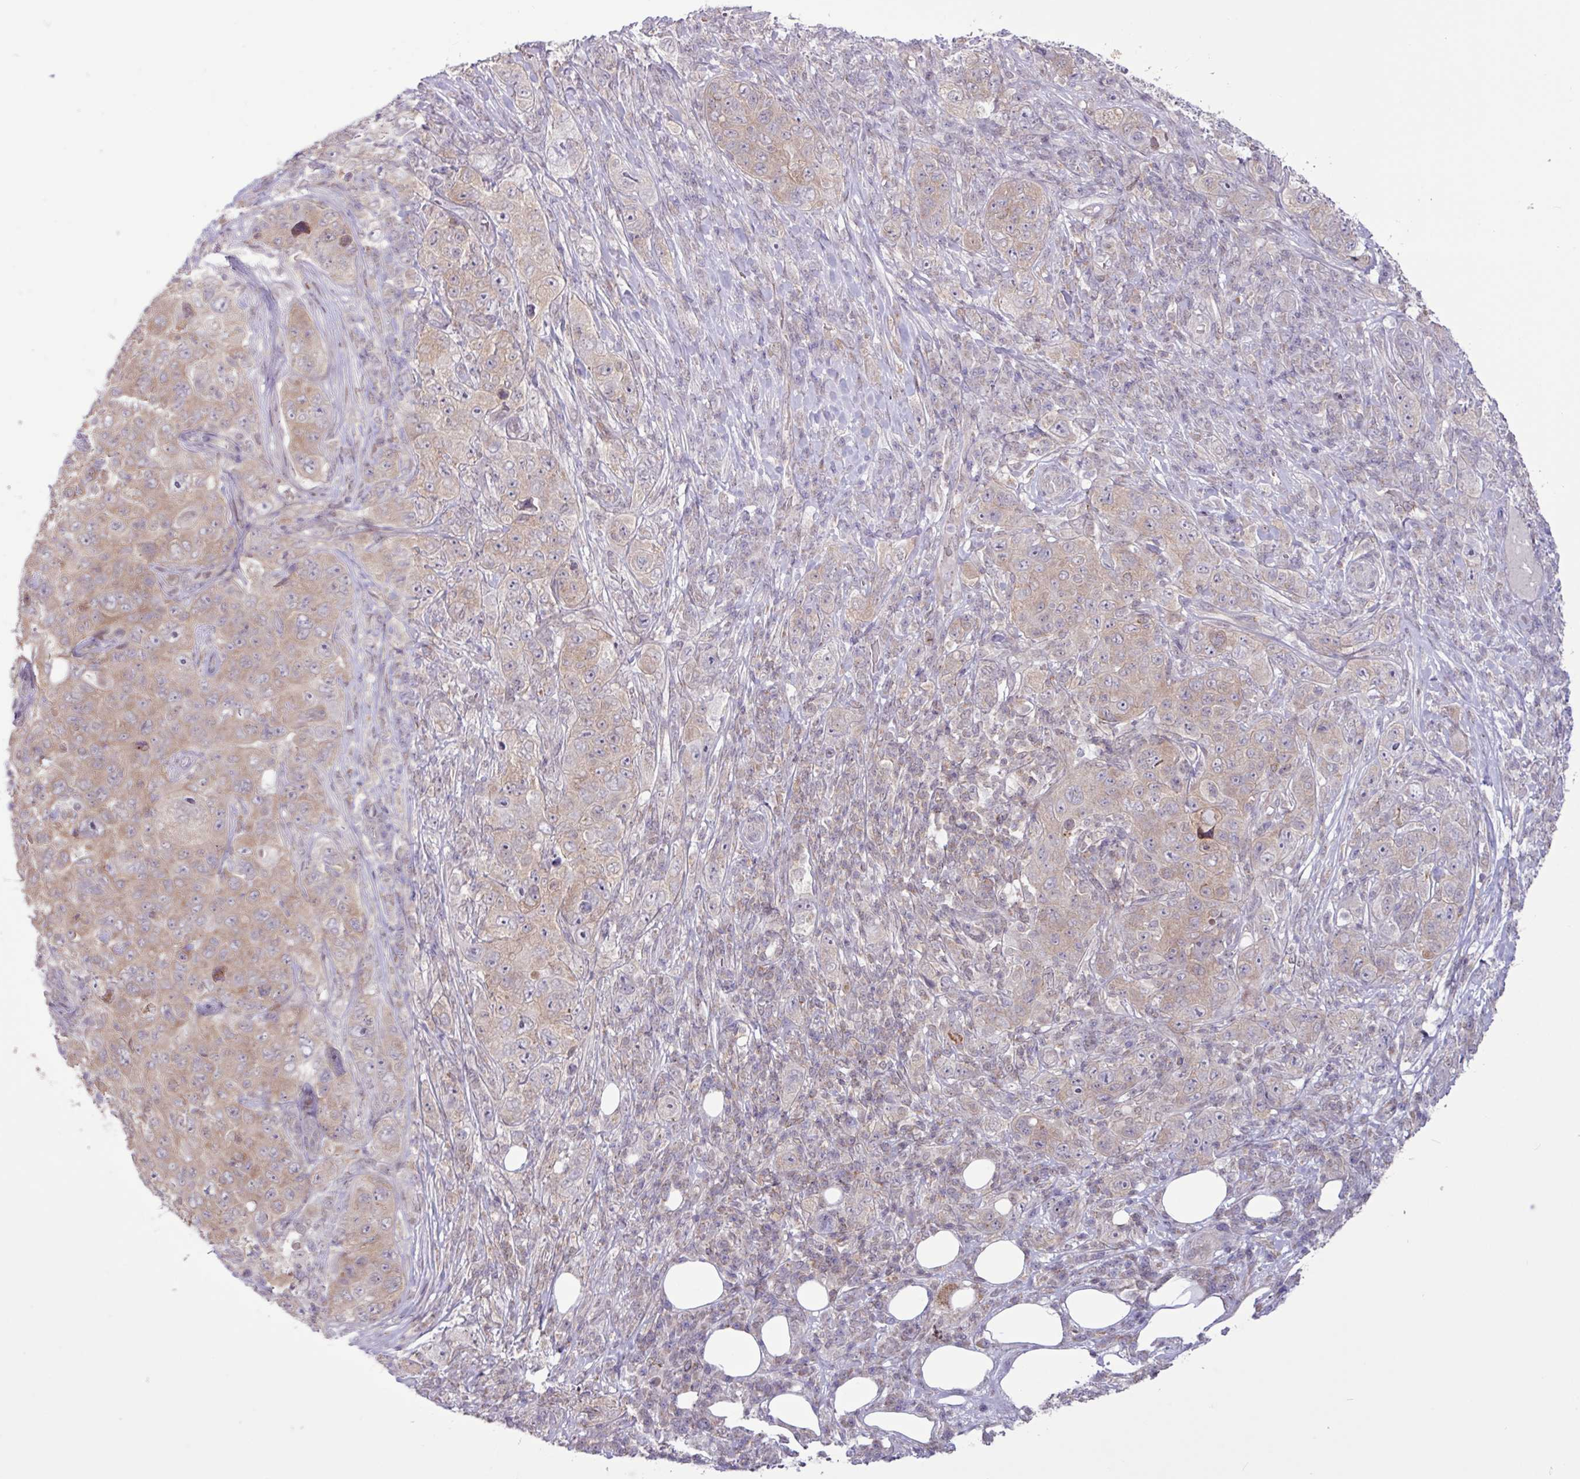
{"staining": {"intensity": "weak", "quantity": "25%-75%", "location": "cytoplasmic/membranous"}, "tissue": "pancreatic cancer", "cell_type": "Tumor cells", "image_type": "cancer", "snomed": [{"axis": "morphology", "description": "Adenocarcinoma, NOS"}, {"axis": "topography", "description": "Pancreas"}], "caption": "Immunohistochemical staining of human pancreatic cancer (adenocarcinoma) exhibits low levels of weak cytoplasmic/membranous positivity in approximately 25%-75% of tumor cells.", "gene": "RTL3", "patient": {"sex": "male", "age": 68}}